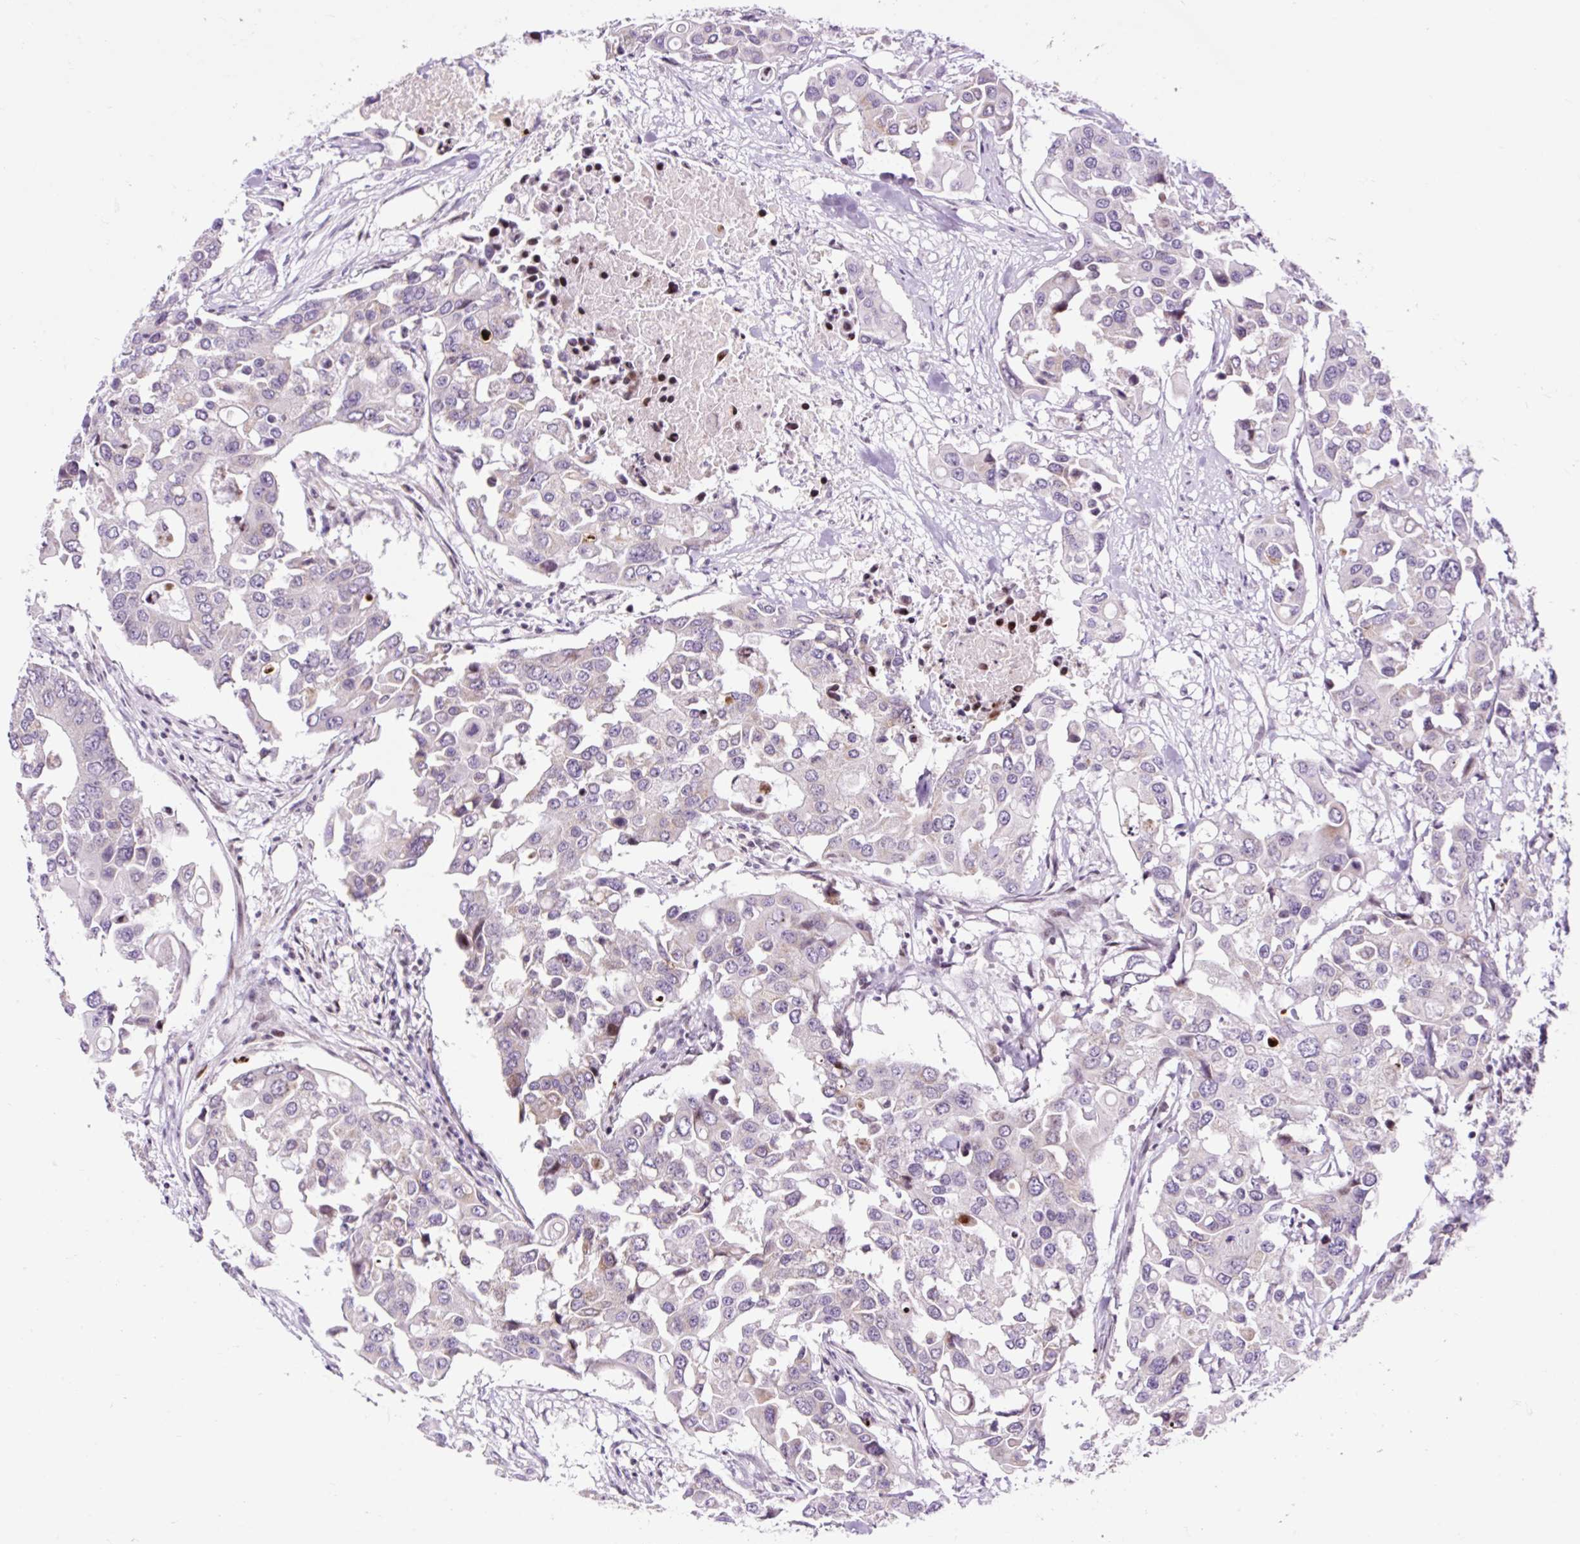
{"staining": {"intensity": "negative", "quantity": "none", "location": "none"}, "tissue": "colorectal cancer", "cell_type": "Tumor cells", "image_type": "cancer", "snomed": [{"axis": "morphology", "description": "Adenocarcinoma, NOS"}, {"axis": "topography", "description": "Colon"}], "caption": "Adenocarcinoma (colorectal) was stained to show a protein in brown. There is no significant positivity in tumor cells. The staining was performed using DAB to visualize the protein expression in brown, while the nuclei were stained in blue with hematoxylin (Magnification: 20x).", "gene": "FMC1", "patient": {"sex": "male", "age": 77}}